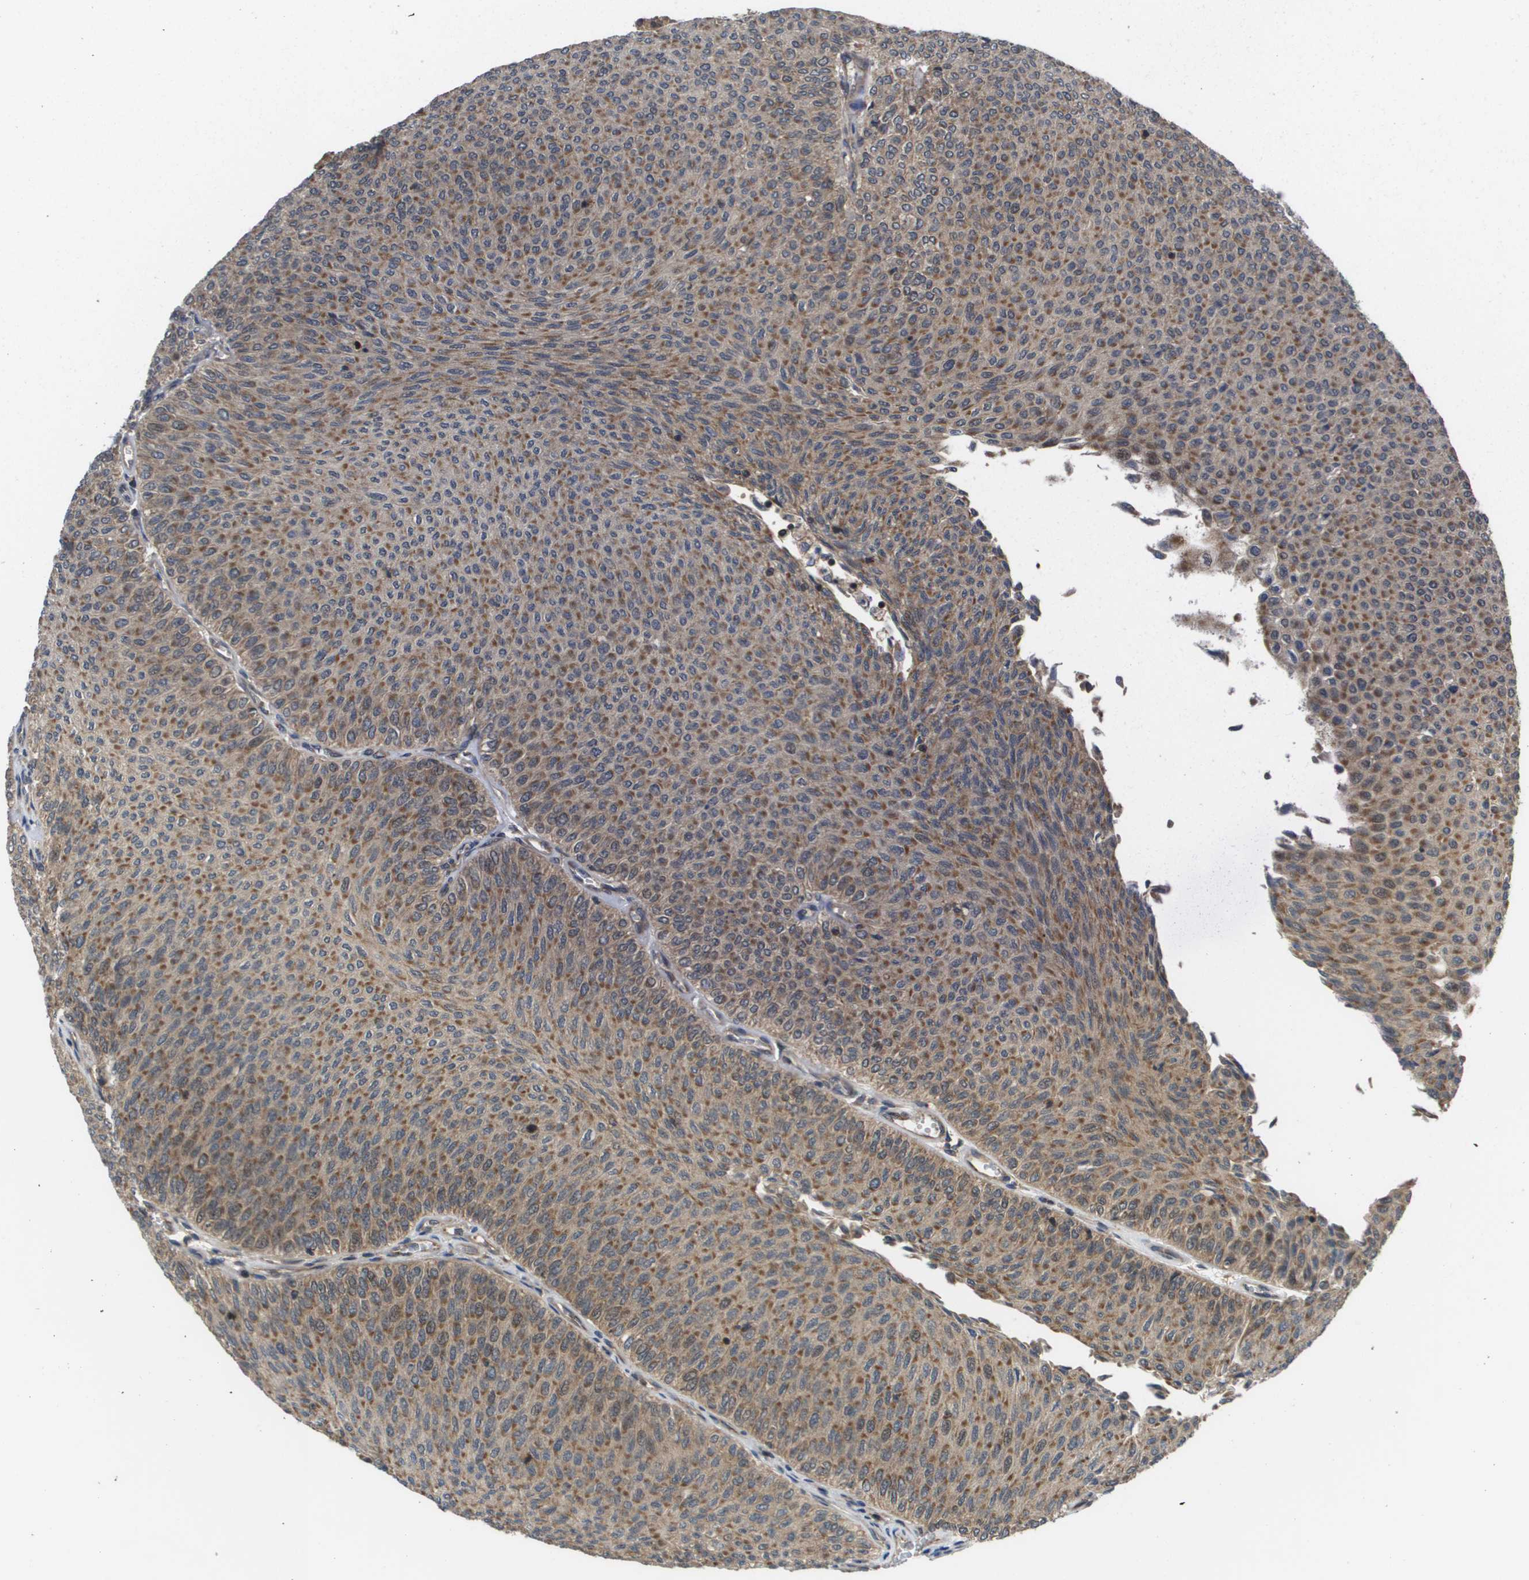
{"staining": {"intensity": "moderate", "quantity": ">75%", "location": "cytoplasmic/membranous"}, "tissue": "urothelial cancer", "cell_type": "Tumor cells", "image_type": "cancer", "snomed": [{"axis": "morphology", "description": "Urothelial carcinoma, Low grade"}, {"axis": "topography", "description": "Urinary bladder"}], "caption": "About >75% of tumor cells in urothelial cancer demonstrate moderate cytoplasmic/membranous protein expression as visualized by brown immunohistochemical staining.", "gene": "RBM38", "patient": {"sex": "male", "age": 78}}